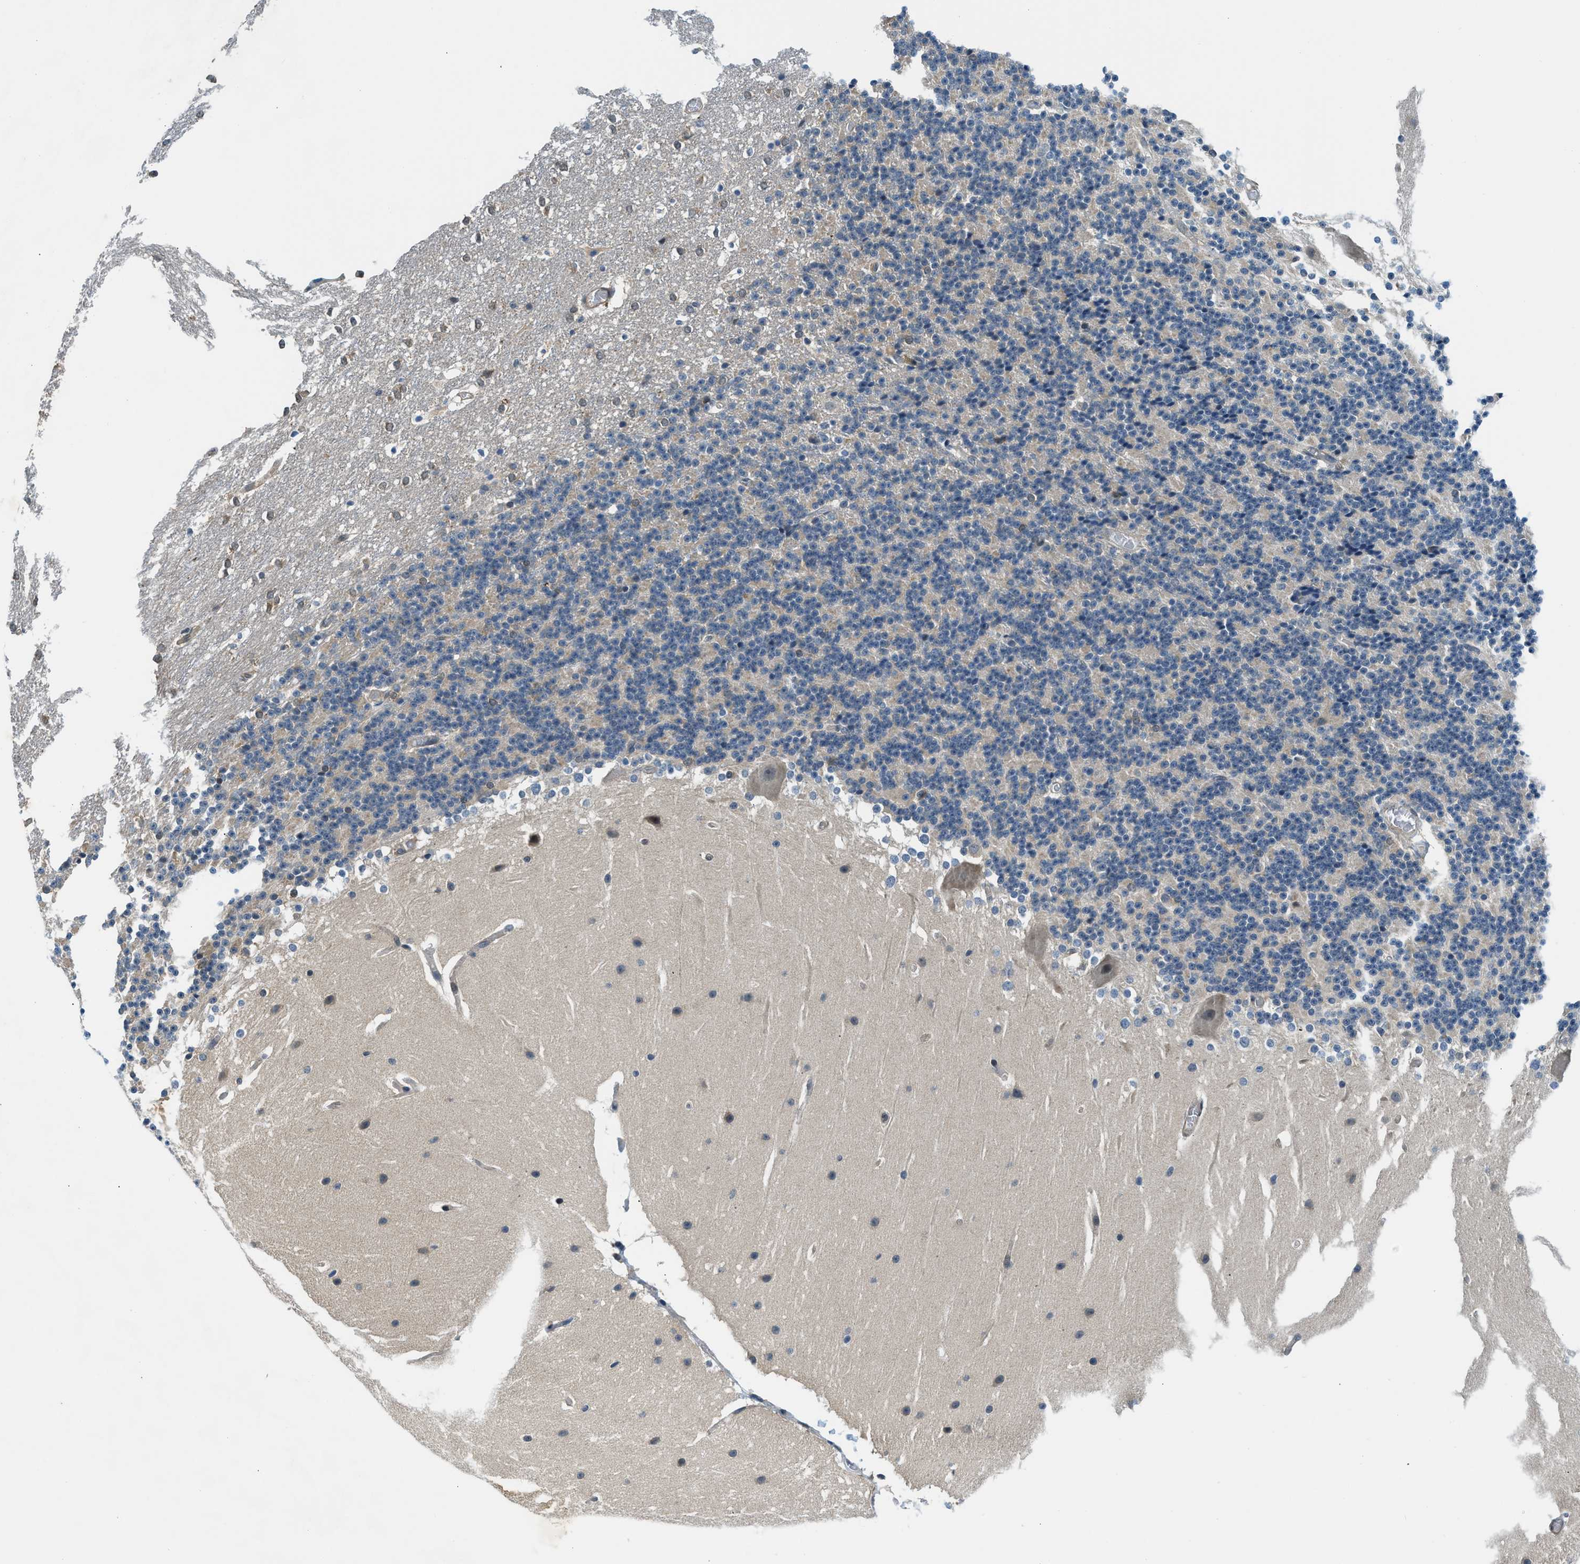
{"staining": {"intensity": "weak", "quantity": "<25%", "location": "cytoplasmic/membranous"}, "tissue": "cerebellum", "cell_type": "Cells in granular layer", "image_type": "normal", "snomed": [{"axis": "morphology", "description": "Normal tissue, NOS"}, {"axis": "topography", "description": "Cerebellum"}], "caption": "Image shows no protein positivity in cells in granular layer of benign cerebellum. (DAB IHC visualized using brightfield microscopy, high magnification).", "gene": "CBLB", "patient": {"sex": "female", "age": 19}}